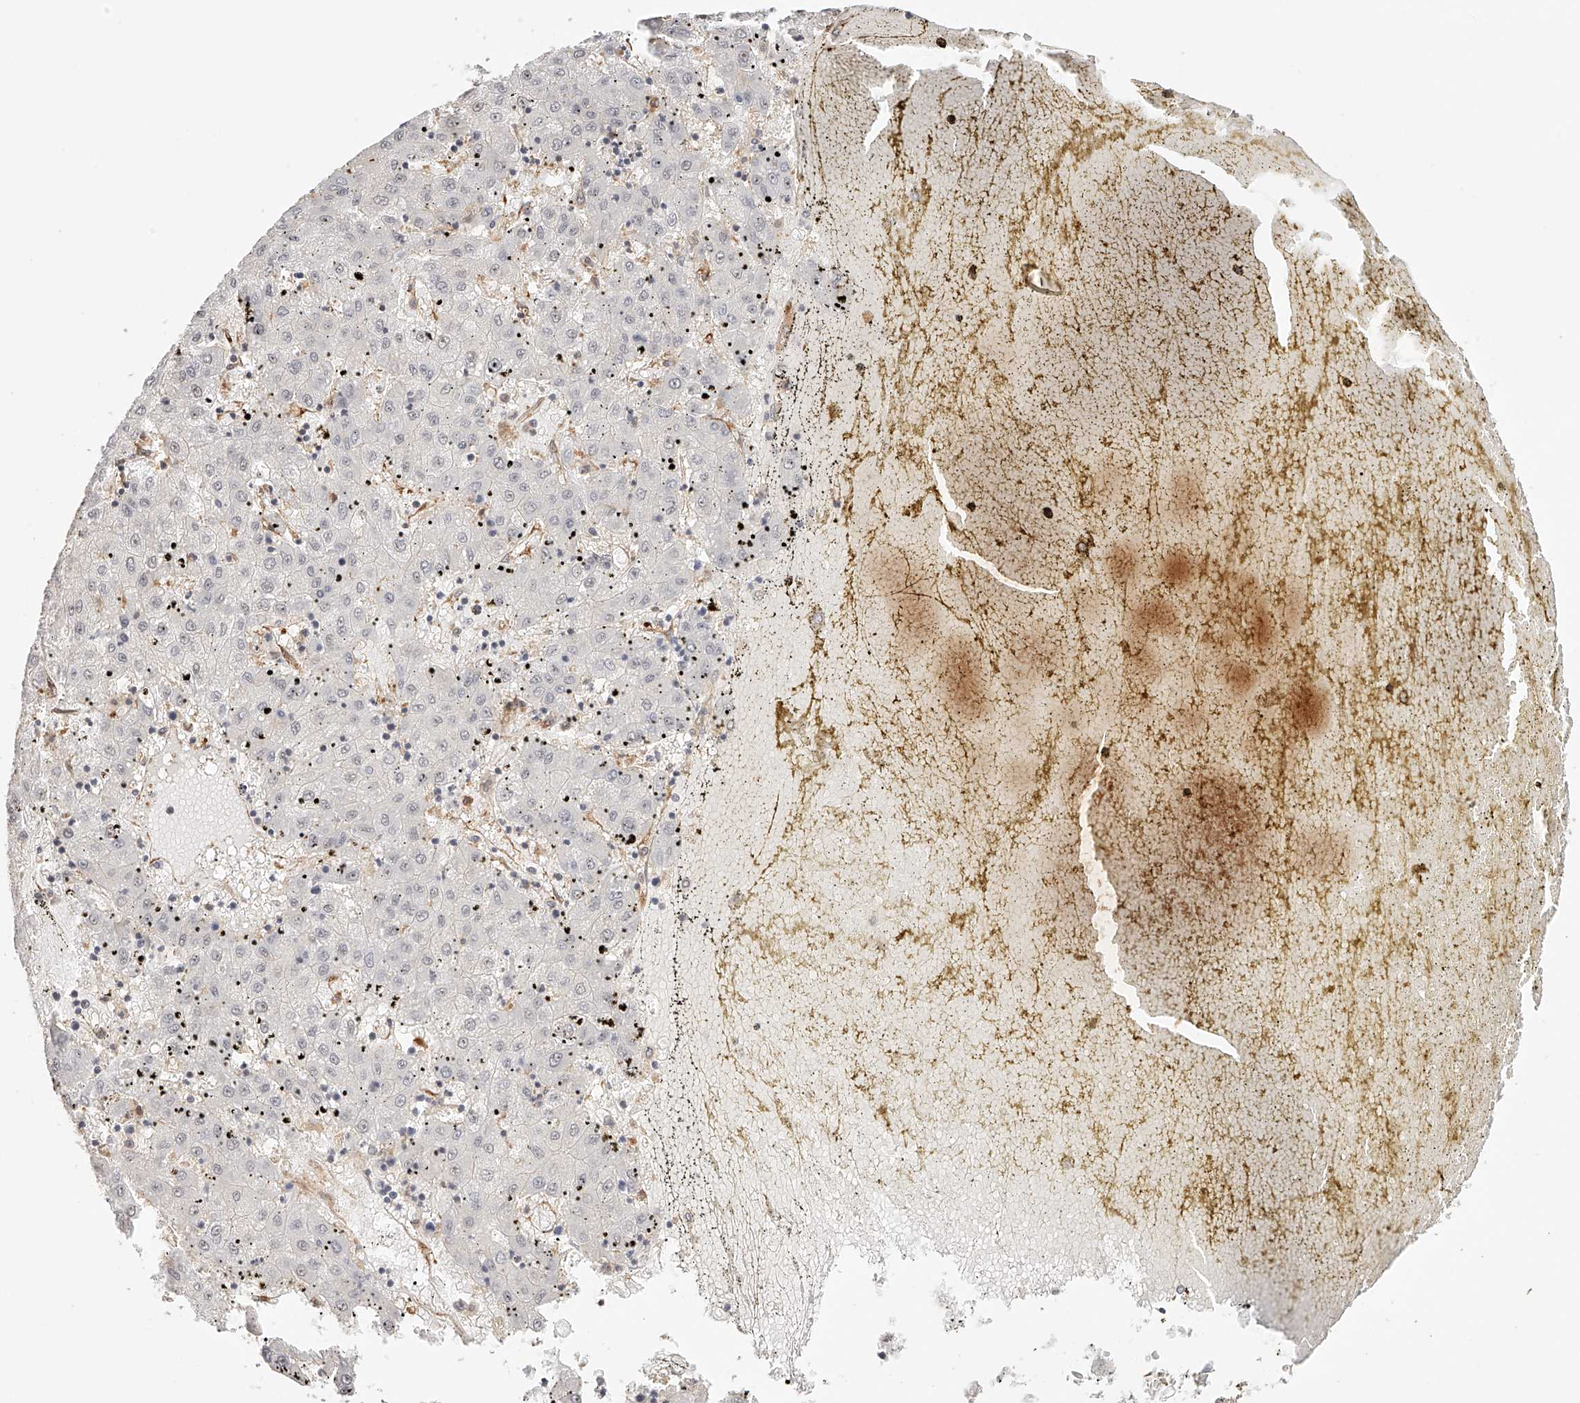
{"staining": {"intensity": "negative", "quantity": "none", "location": "none"}, "tissue": "liver cancer", "cell_type": "Tumor cells", "image_type": "cancer", "snomed": [{"axis": "morphology", "description": "Carcinoma, Hepatocellular, NOS"}, {"axis": "topography", "description": "Liver"}], "caption": "This micrograph is of liver hepatocellular carcinoma stained with IHC to label a protein in brown with the nuclei are counter-stained blue. There is no staining in tumor cells.", "gene": "SYNC", "patient": {"sex": "male", "age": 72}}